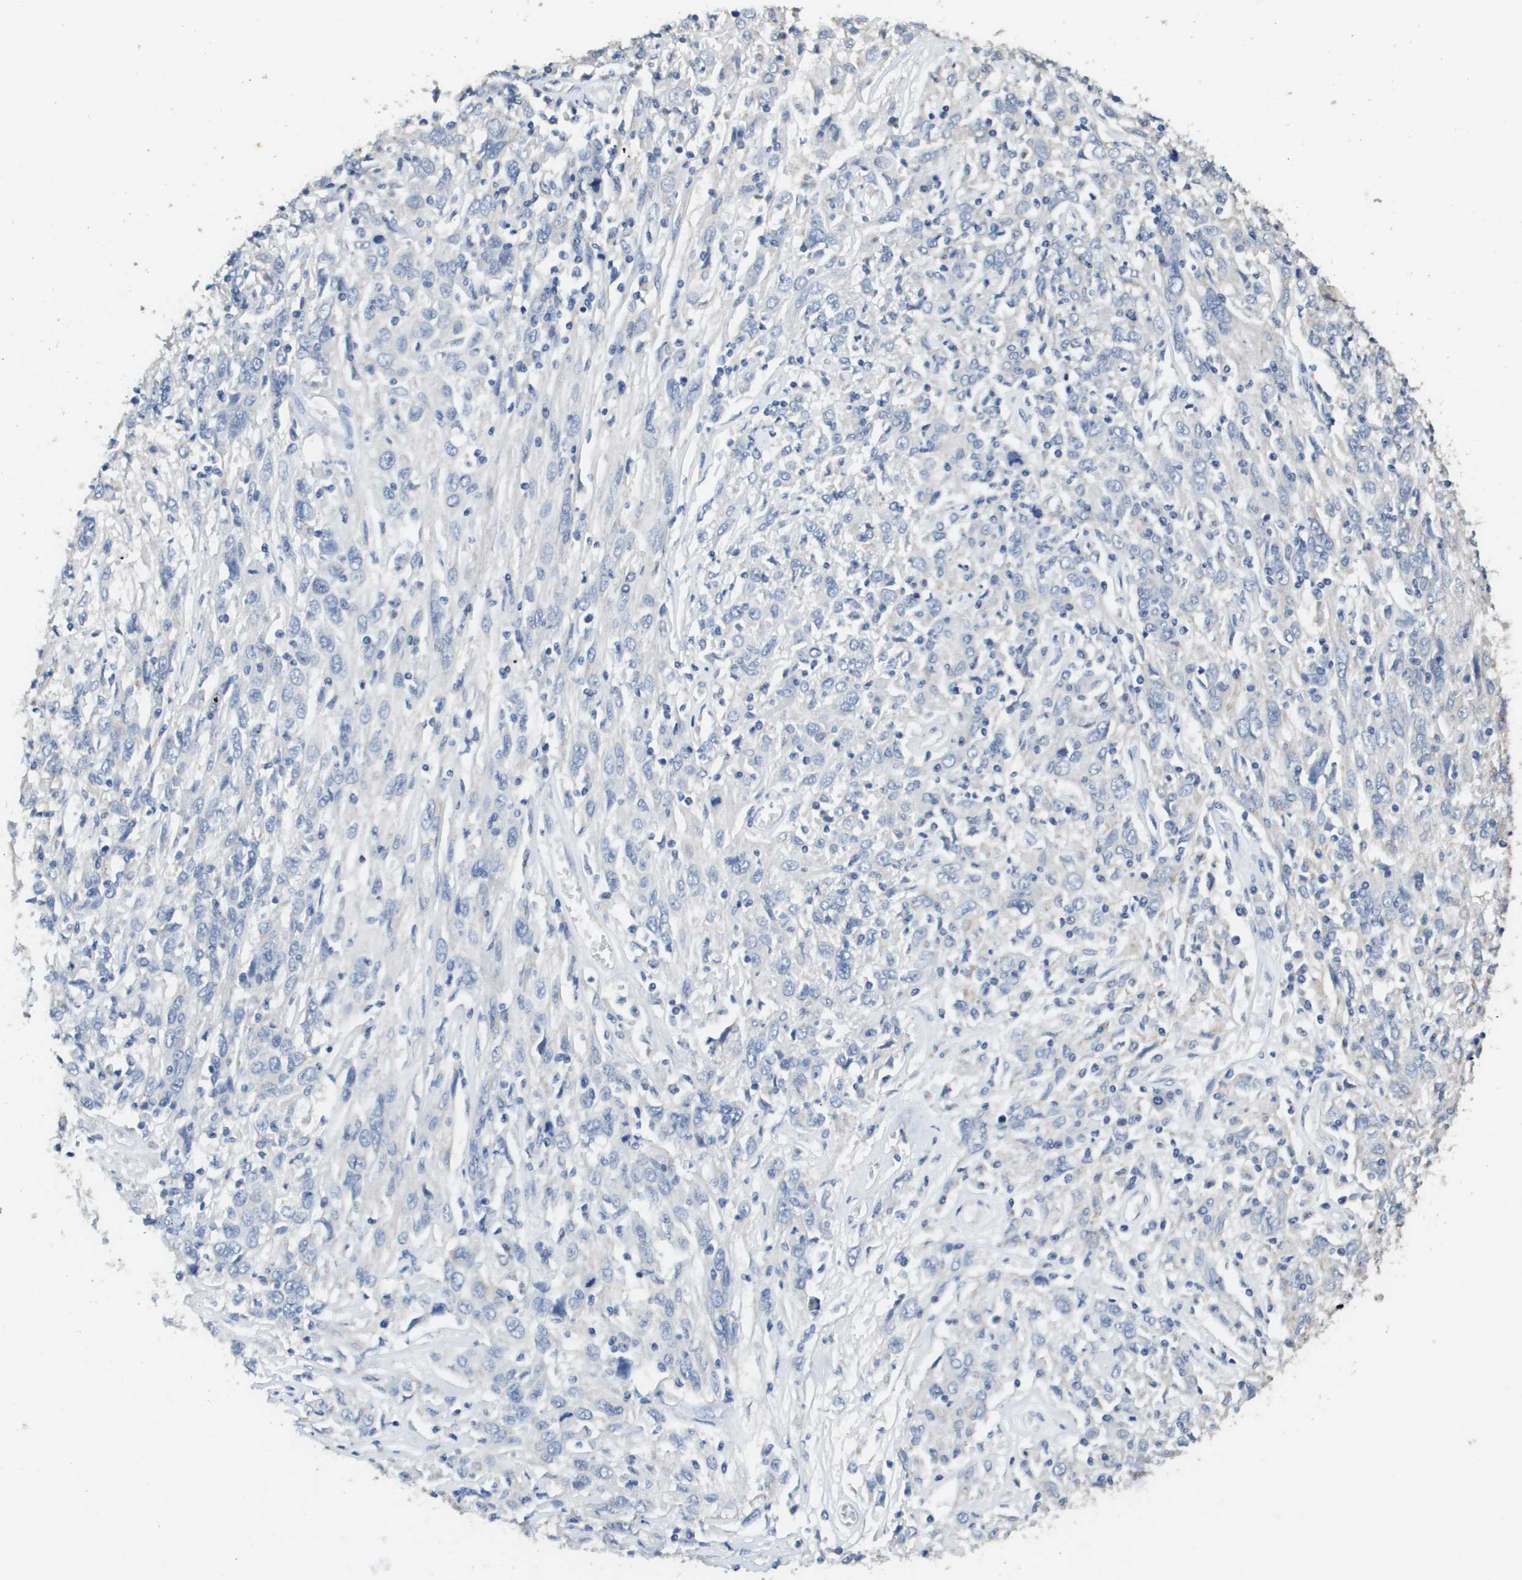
{"staining": {"intensity": "negative", "quantity": "none", "location": "none"}, "tissue": "cervical cancer", "cell_type": "Tumor cells", "image_type": "cancer", "snomed": [{"axis": "morphology", "description": "Squamous cell carcinoma, NOS"}, {"axis": "topography", "description": "Cervix"}], "caption": "Cervical cancer (squamous cell carcinoma) was stained to show a protein in brown. There is no significant staining in tumor cells. The staining is performed using DAB brown chromogen with nuclei counter-stained in using hematoxylin.", "gene": "MT3", "patient": {"sex": "female", "age": 46}}